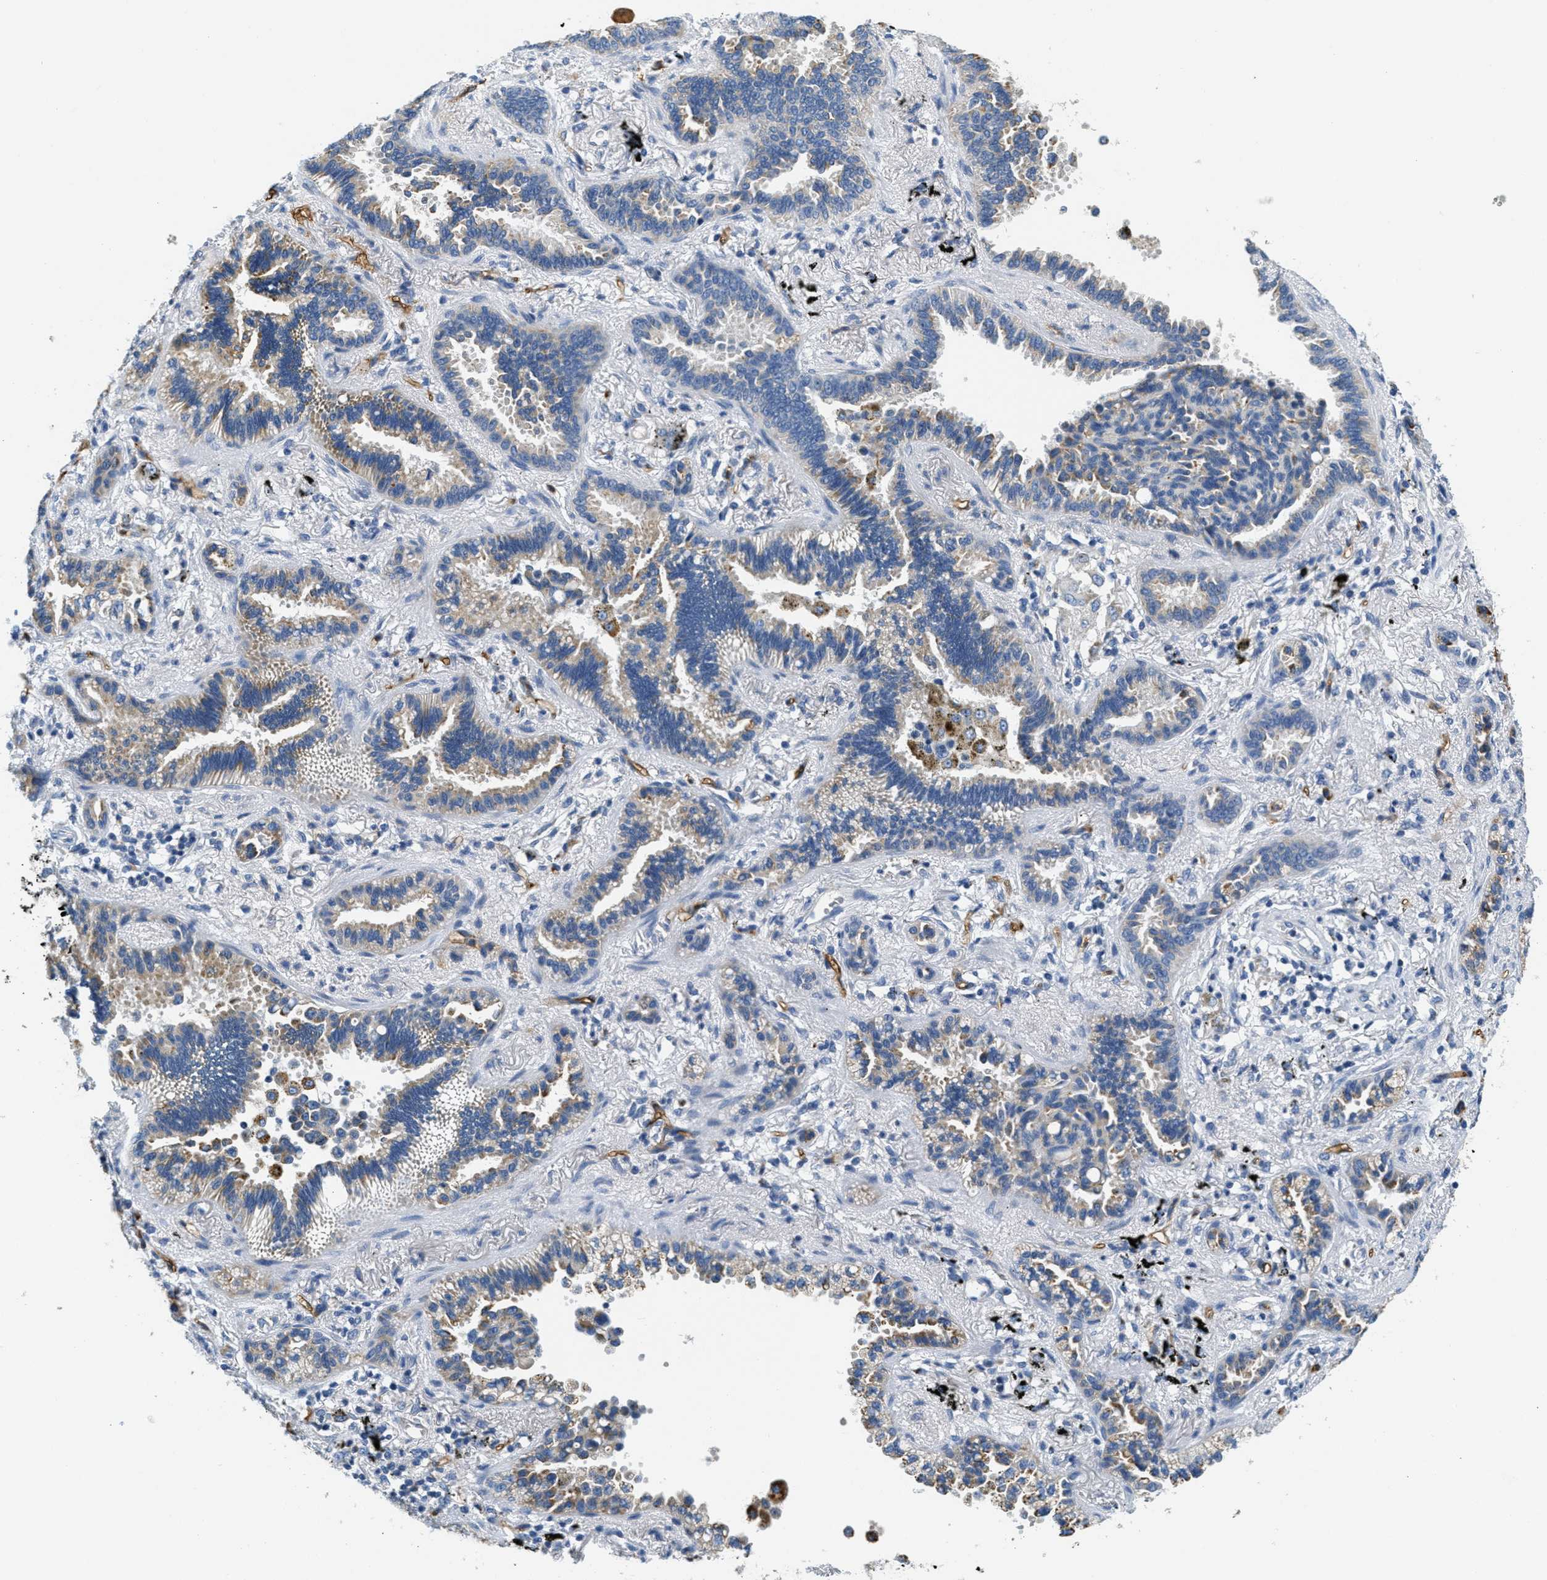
{"staining": {"intensity": "moderate", "quantity": "<25%", "location": "cytoplasmic/membranous"}, "tissue": "lung cancer", "cell_type": "Tumor cells", "image_type": "cancer", "snomed": [{"axis": "morphology", "description": "Normal tissue, NOS"}, {"axis": "morphology", "description": "Adenocarcinoma, NOS"}, {"axis": "topography", "description": "Lung"}], "caption": "Lung adenocarcinoma stained for a protein exhibits moderate cytoplasmic/membranous positivity in tumor cells.", "gene": "CA4", "patient": {"sex": "male", "age": 59}}